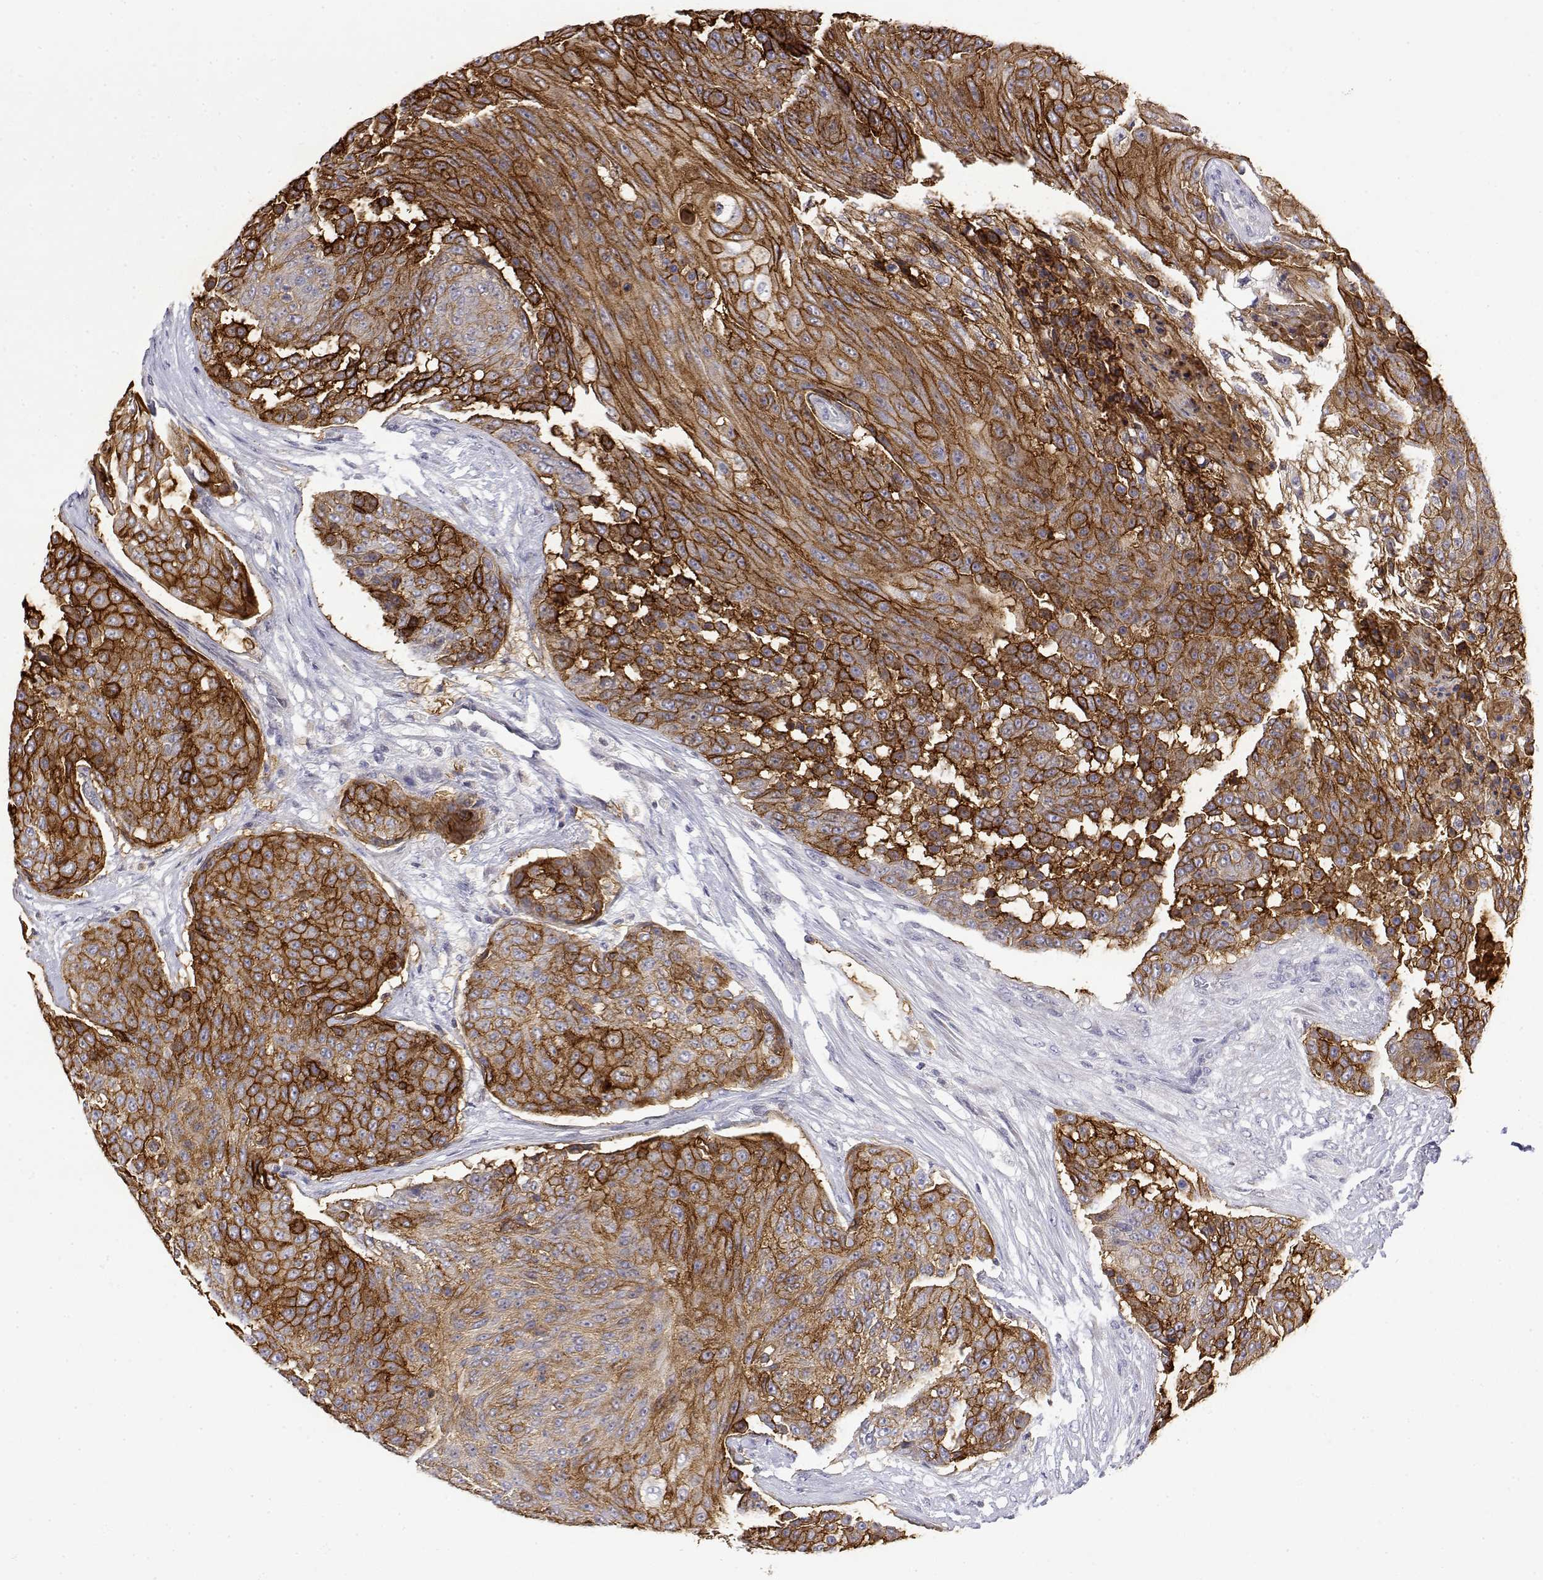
{"staining": {"intensity": "strong", "quantity": ">75%", "location": "cytoplasmic/membranous"}, "tissue": "urothelial cancer", "cell_type": "Tumor cells", "image_type": "cancer", "snomed": [{"axis": "morphology", "description": "Urothelial carcinoma, High grade"}, {"axis": "topography", "description": "Urinary bladder"}], "caption": "Immunohistochemistry (IHC) staining of urothelial cancer, which exhibits high levels of strong cytoplasmic/membranous positivity in approximately >75% of tumor cells indicating strong cytoplasmic/membranous protein staining. The staining was performed using DAB (brown) for protein detection and nuclei were counterstained in hematoxylin (blue).", "gene": "LY6D", "patient": {"sex": "female", "age": 63}}